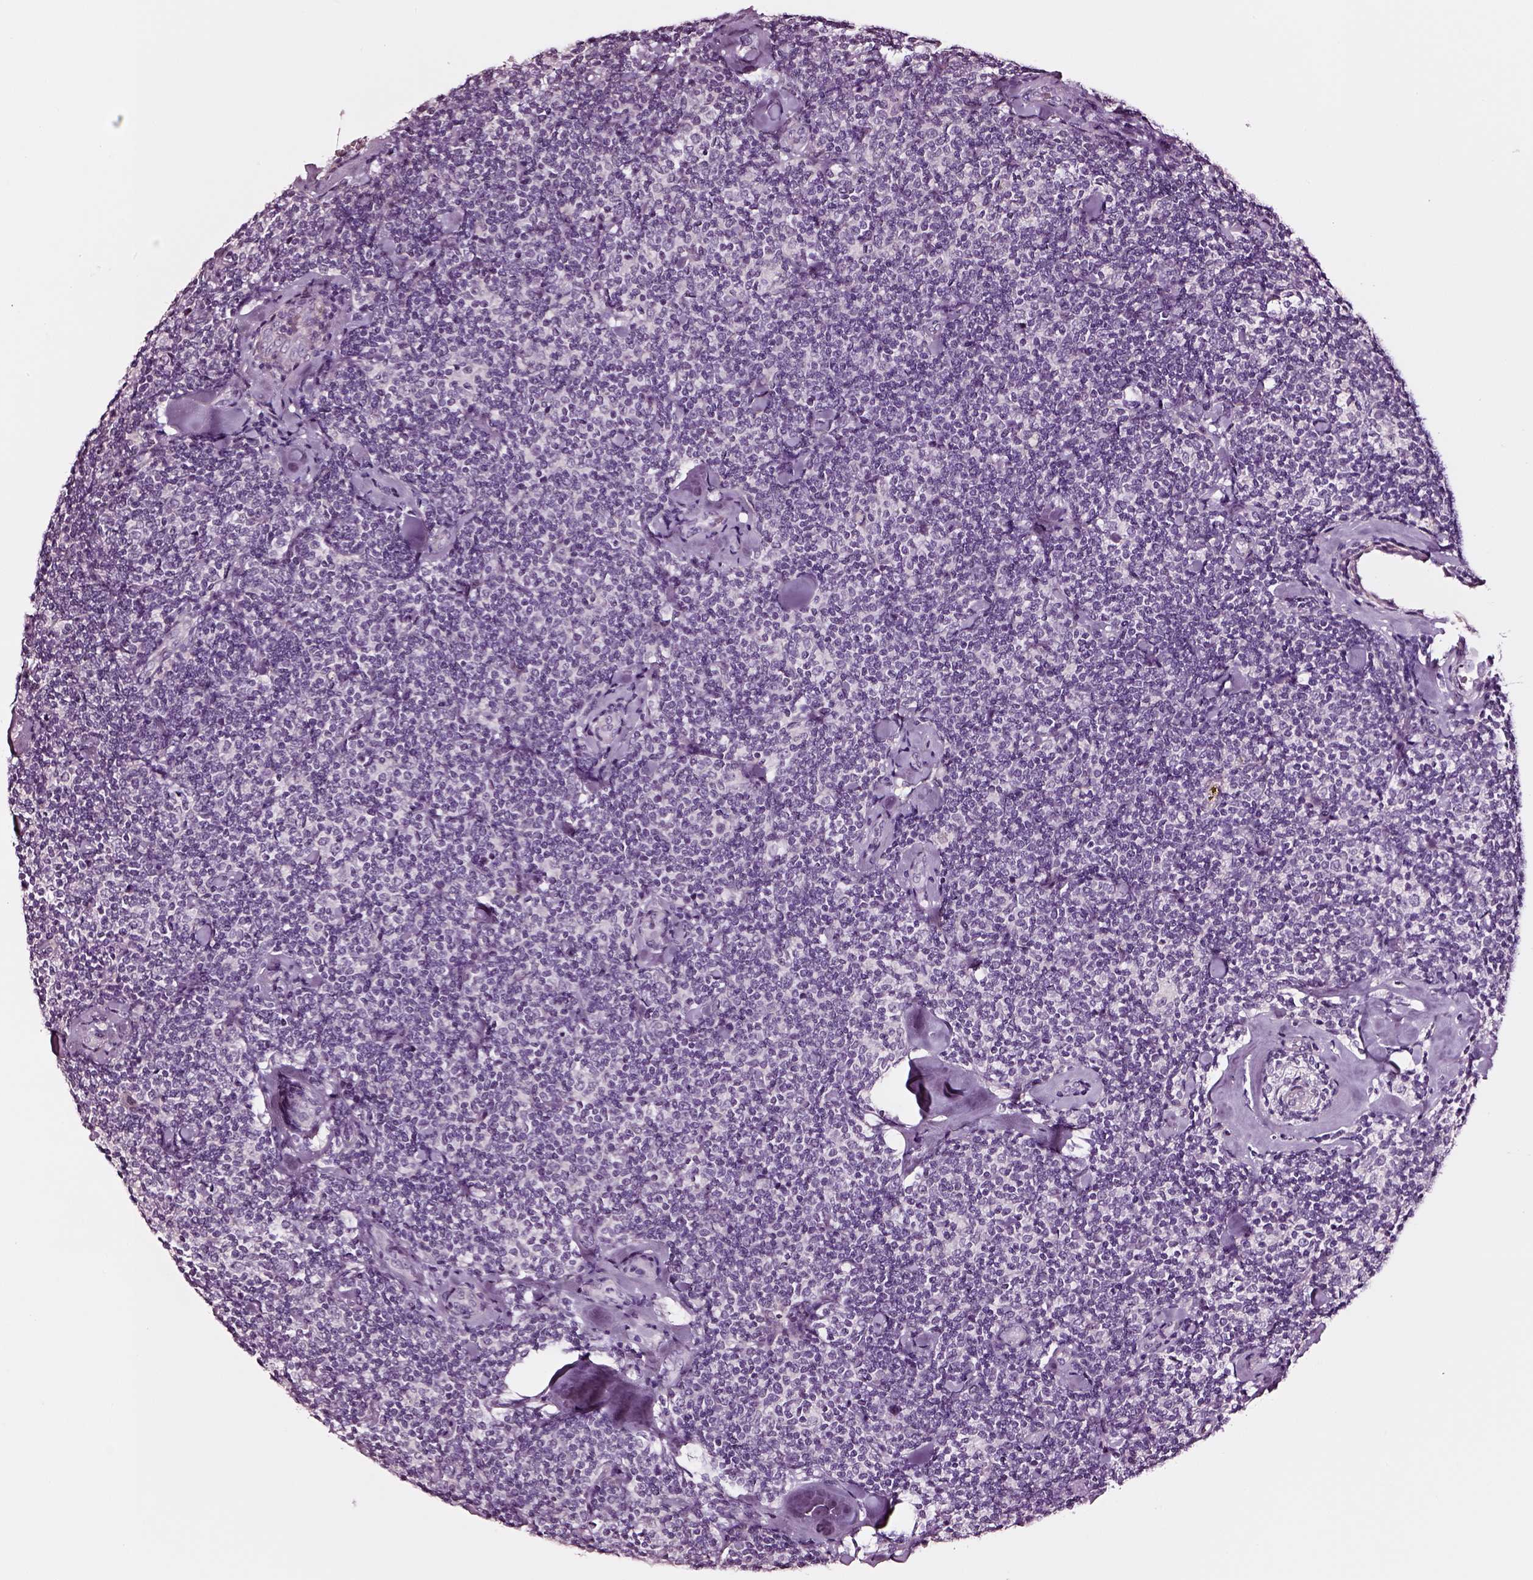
{"staining": {"intensity": "negative", "quantity": "none", "location": "none"}, "tissue": "lymphoma", "cell_type": "Tumor cells", "image_type": "cancer", "snomed": [{"axis": "morphology", "description": "Malignant lymphoma, non-Hodgkin's type, Low grade"}, {"axis": "topography", "description": "Lymph node"}], "caption": "A micrograph of human low-grade malignant lymphoma, non-Hodgkin's type is negative for staining in tumor cells.", "gene": "SOX10", "patient": {"sex": "female", "age": 56}}